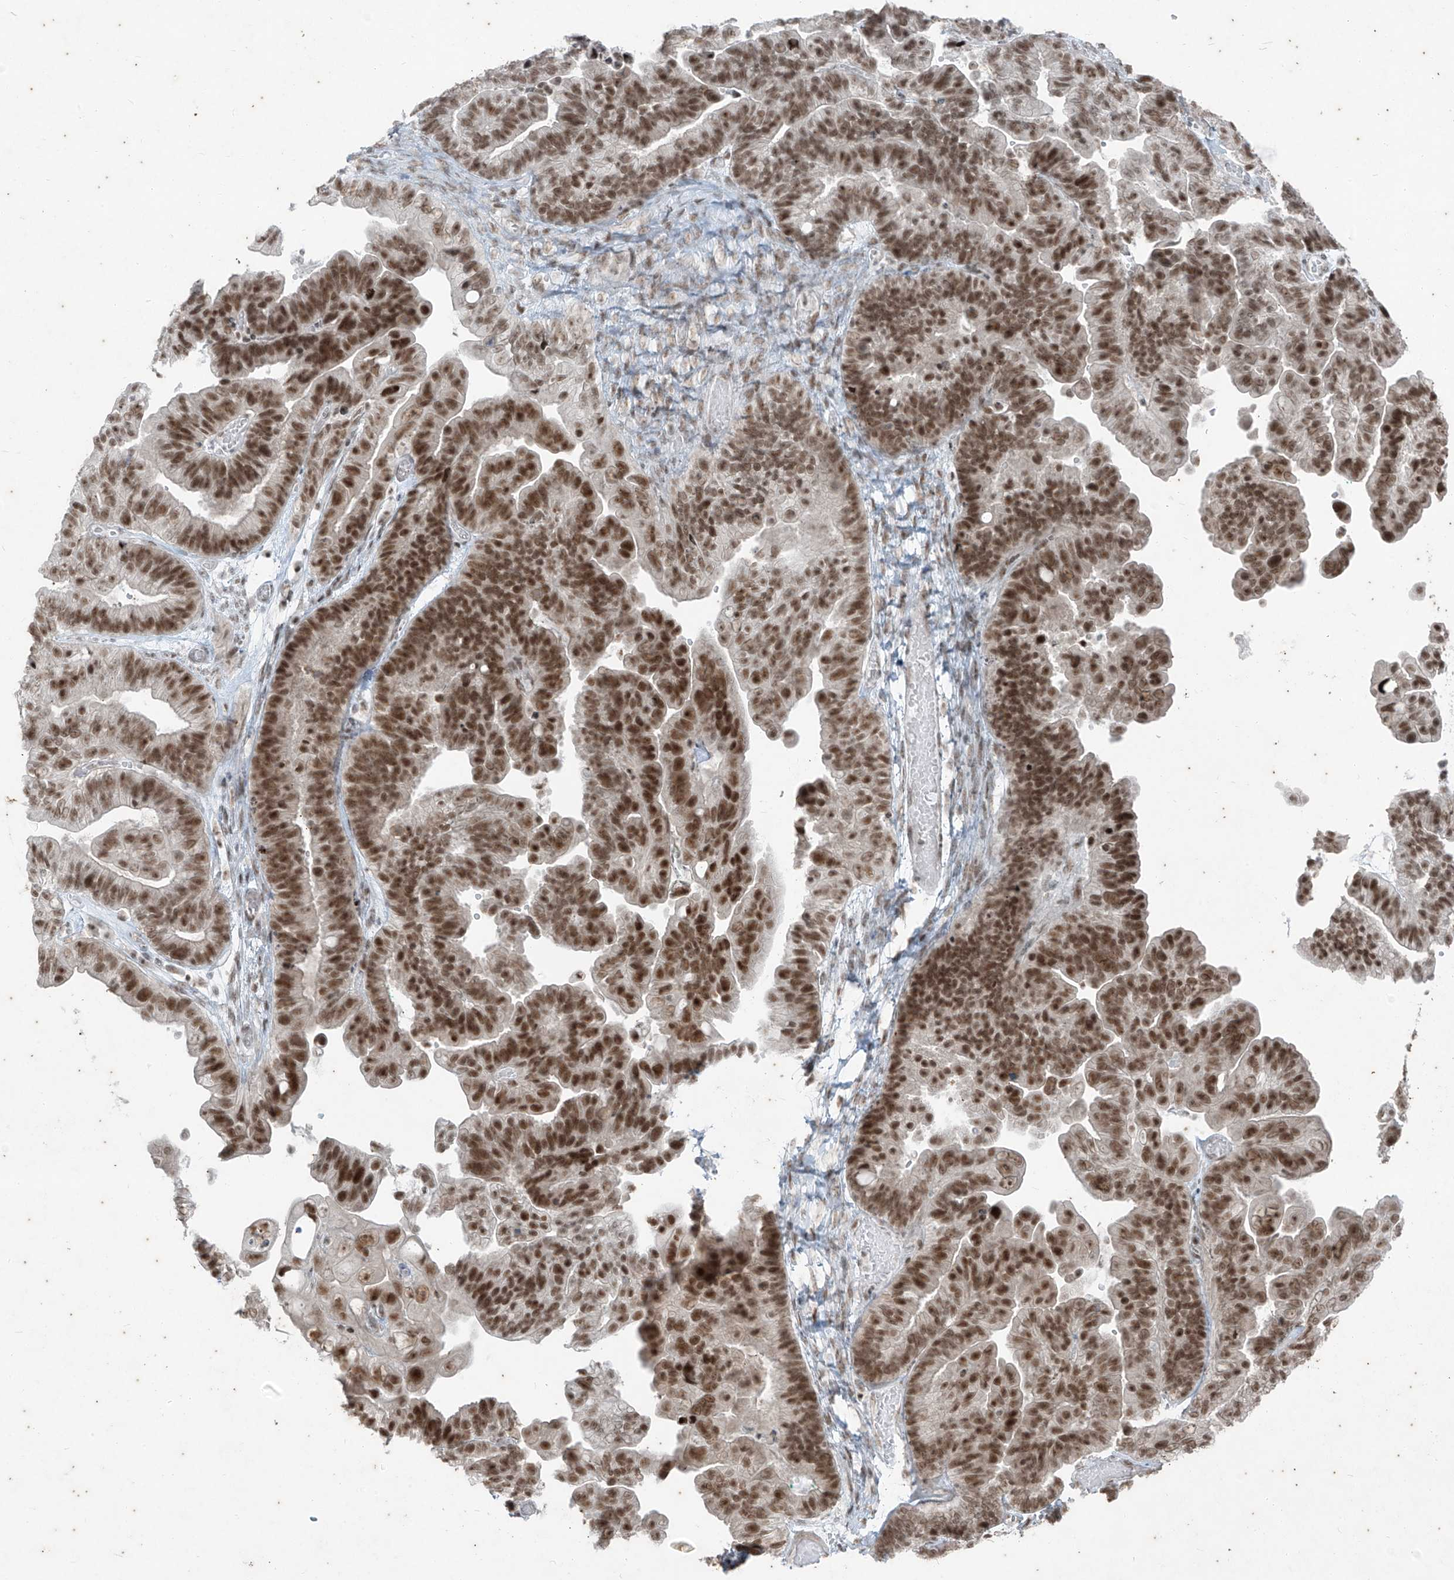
{"staining": {"intensity": "strong", "quantity": ">75%", "location": "nuclear"}, "tissue": "ovarian cancer", "cell_type": "Tumor cells", "image_type": "cancer", "snomed": [{"axis": "morphology", "description": "Cystadenocarcinoma, serous, NOS"}, {"axis": "topography", "description": "Ovary"}], "caption": "Protein analysis of ovarian cancer tissue reveals strong nuclear expression in about >75% of tumor cells.", "gene": "ZNF354B", "patient": {"sex": "female", "age": 56}}